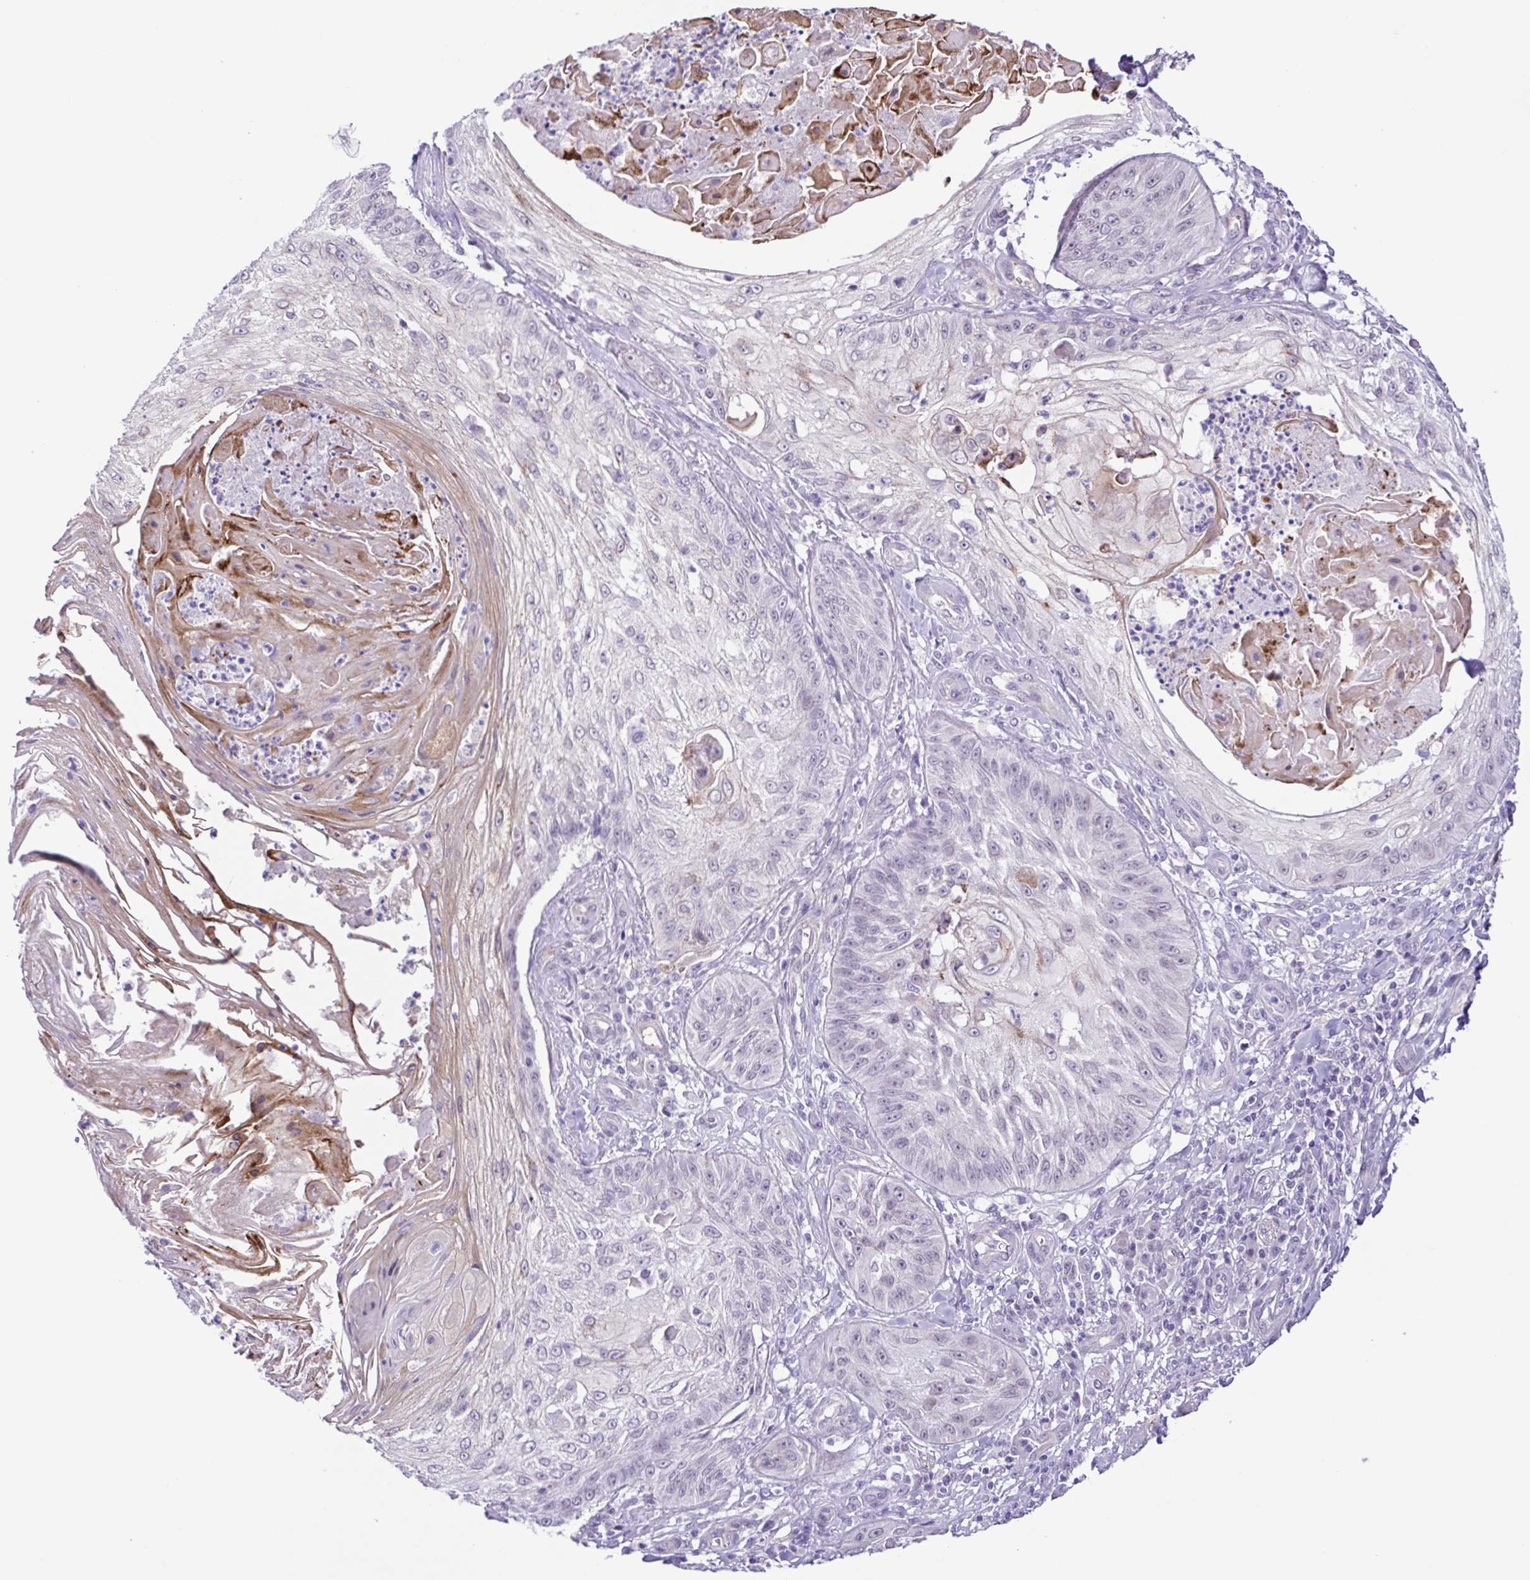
{"staining": {"intensity": "negative", "quantity": "none", "location": "none"}, "tissue": "skin cancer", "cell_type": "Tumor cells", "image_type": "cancer", "snomed": [{"axis": "morphology", "description": "Squamous cell carcinoma, NOS"}, {"axis": "topography", "description": "Skin"}], "caption": "The micrograph reveals no staining of tumor cells in squamous cell carcinoma (skin).", "gene": "DCLK2", "patient": {"sex": "male", "age": 70}}